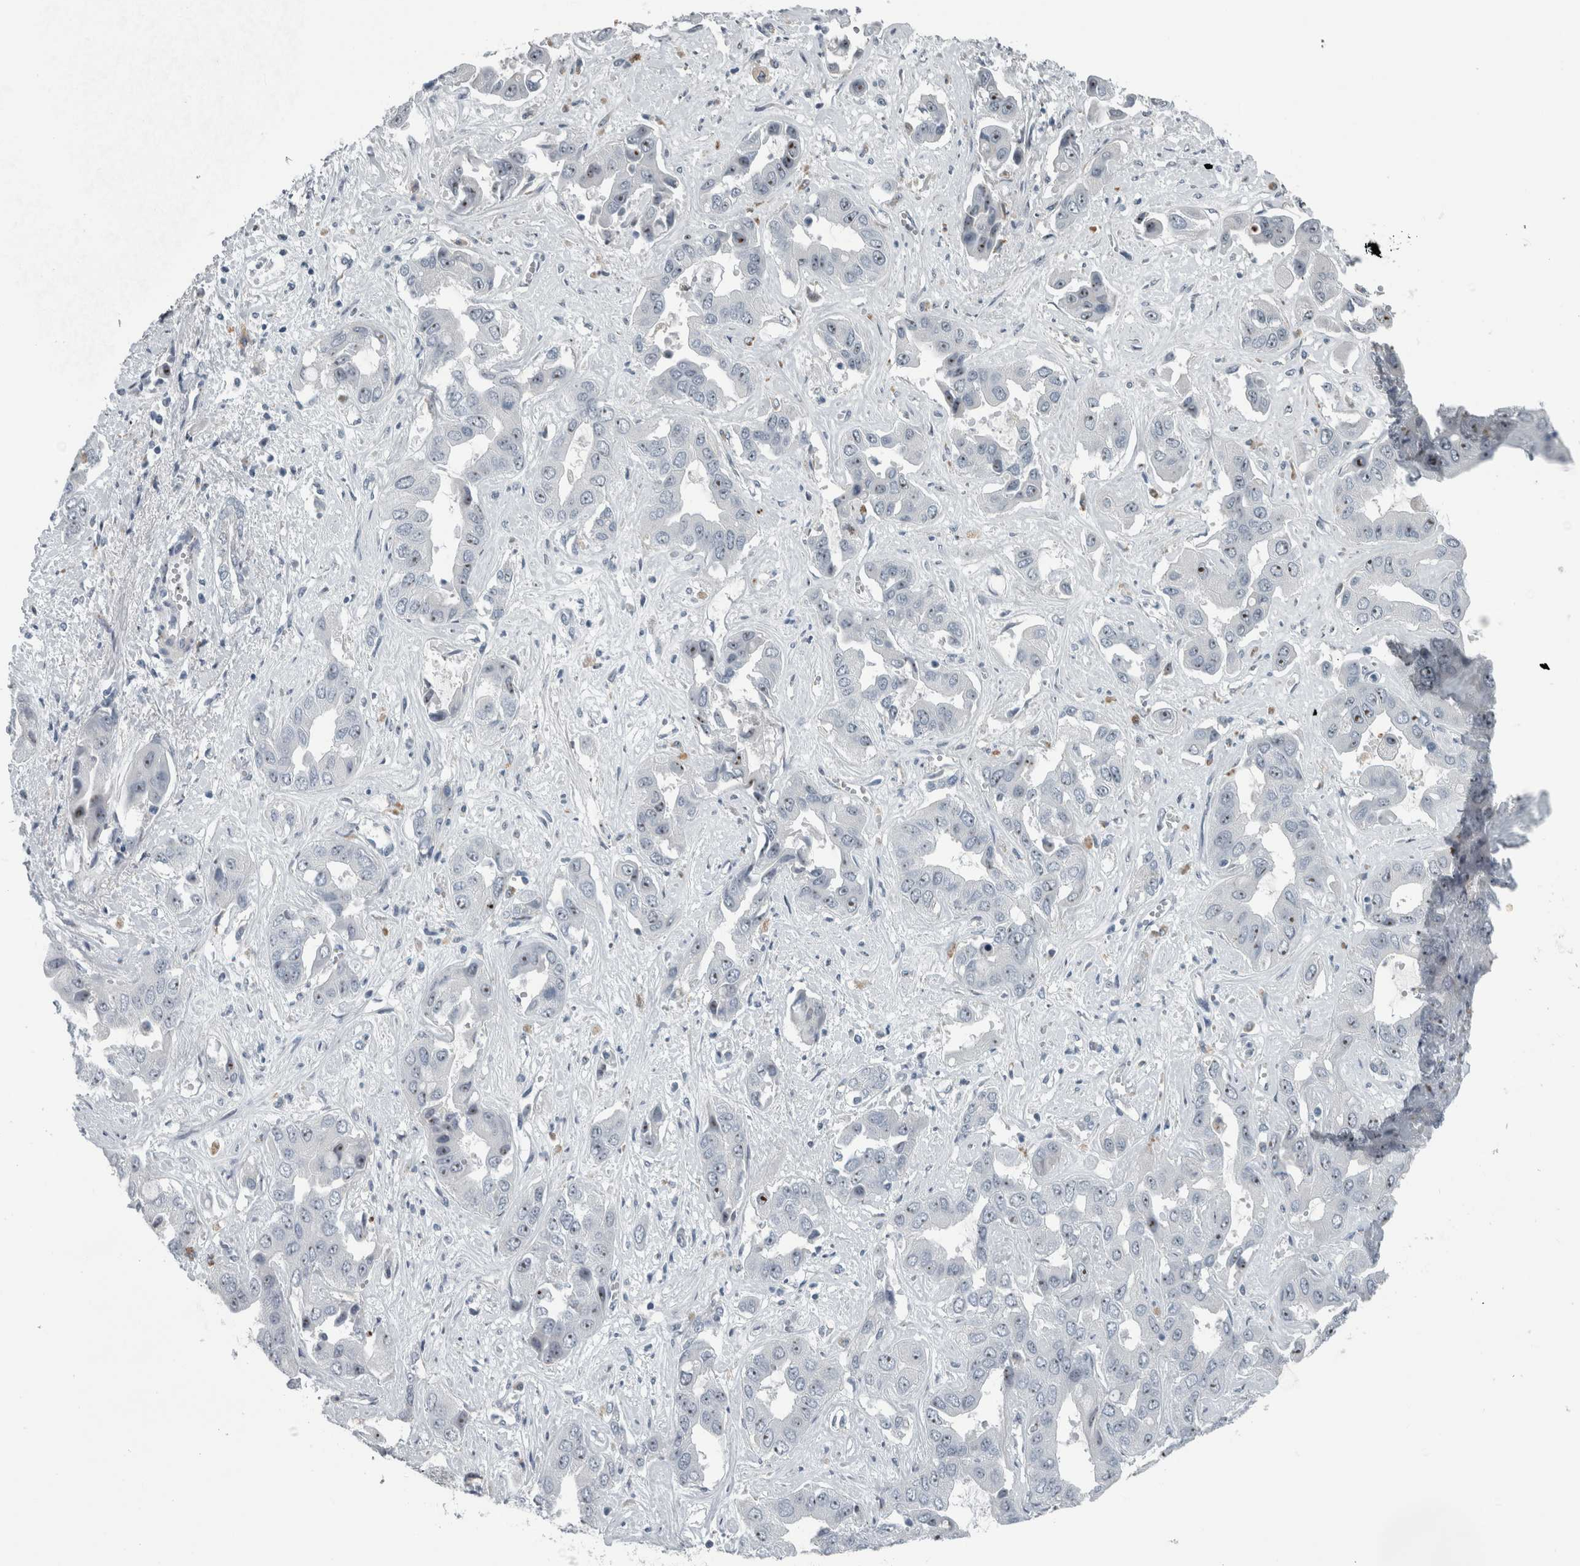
{"staining": {"intensity": "negative", "quantity": "none", "location": "none"}, "tissue": "liver cancer", "cell_type": "Tumor cells", "image_type": "cancer", "snomed": [{"axis": "morphology", "description": "Cholangiocarcinoma"}, {"axis": "topography", "description": "Liver"}], "caption": "The immunohistochemistry (IHC) photomicrograph has no significant staining in tumor cells of liver cancer (cholangiocarcinoma) tissue.", "gene": "UTP6", "patient": {"sex": "female", "age": 52}}